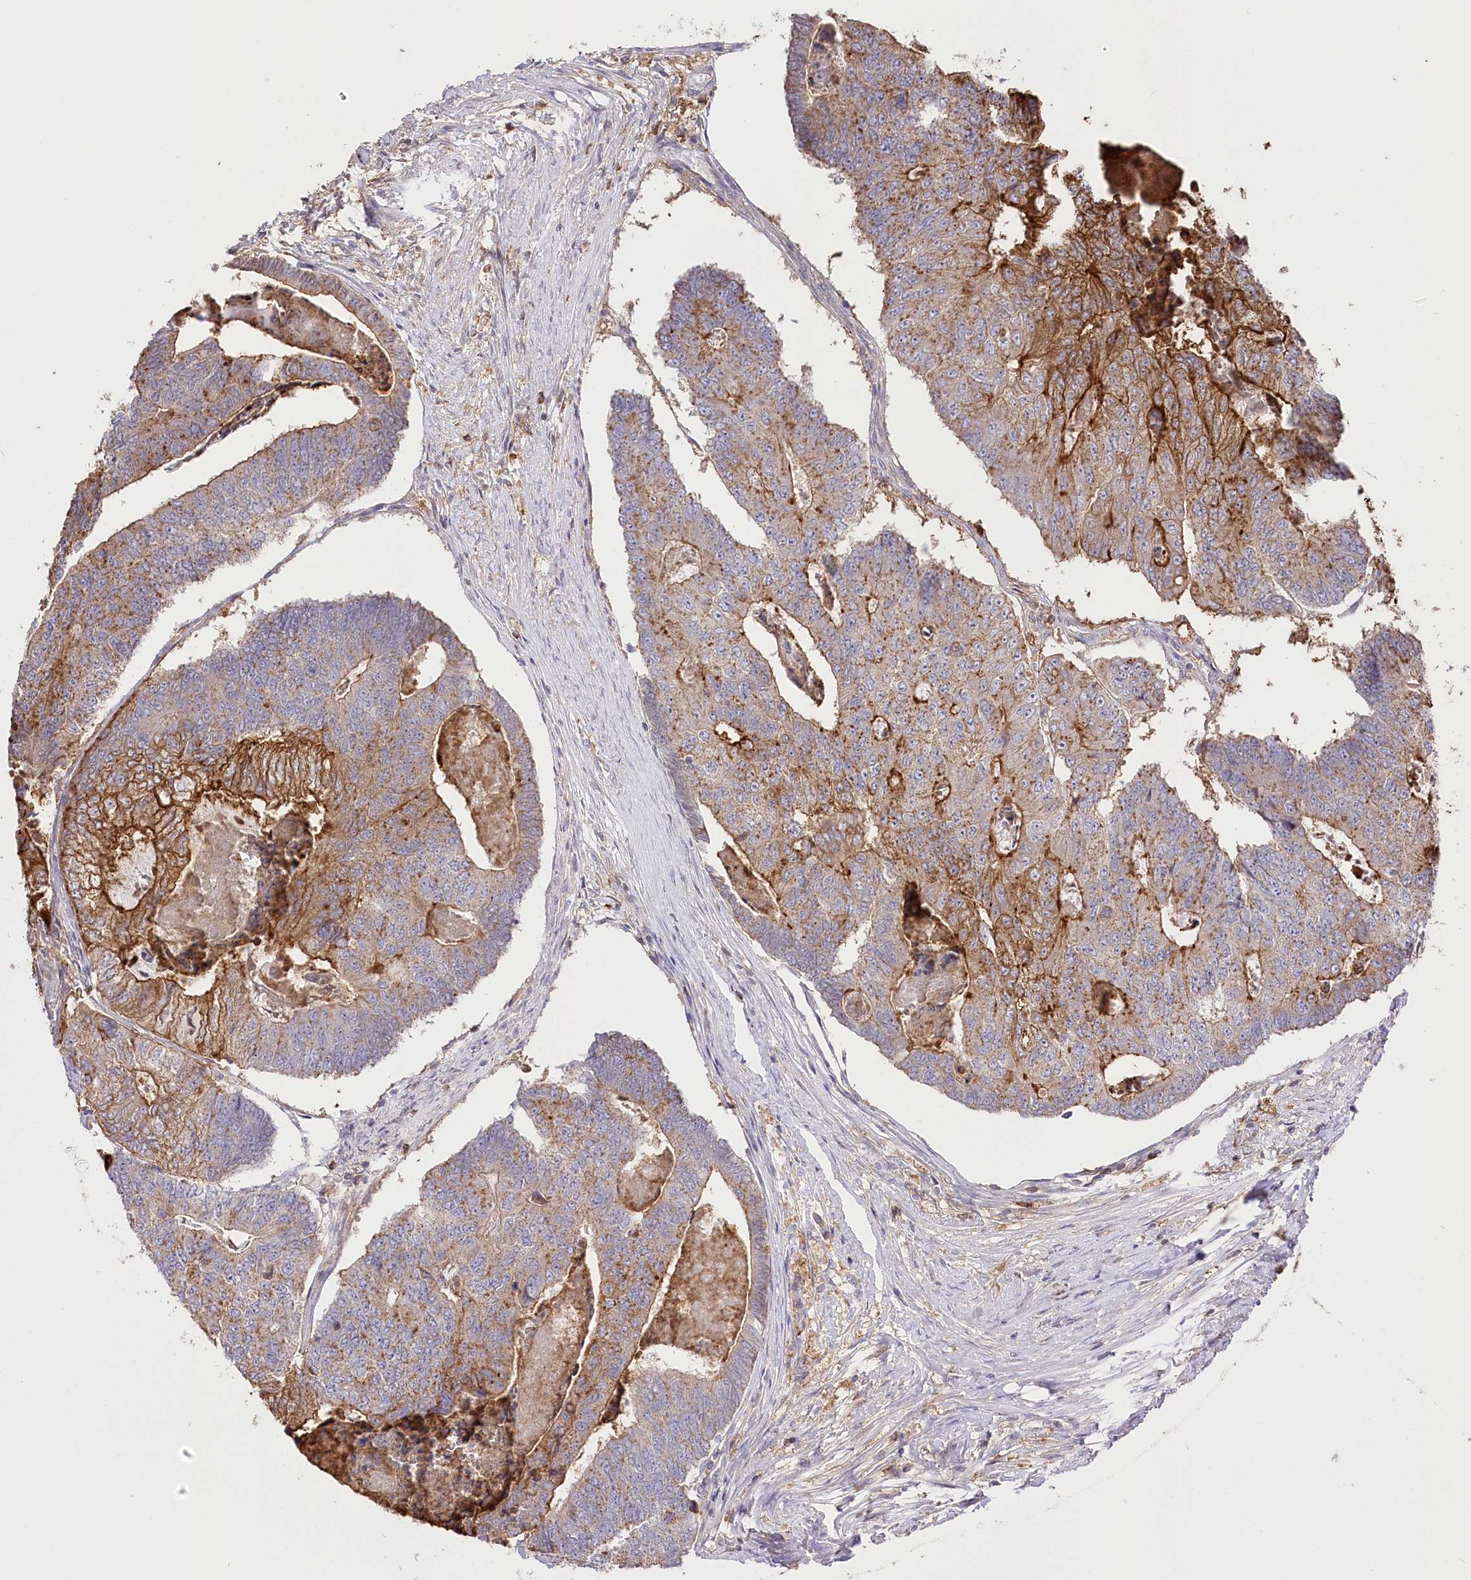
{"staining": {"intensity": "moderate", "quantity": "25%-75%", "location": "cytoplasmic/membranous"}, "tissue": "colorectal cancer", "cell_type": "Tumor cells", "image_type": "cancer", "snomed": [{"axis": "morphology", "description": "Adenocarcinoma, NOS"}, {"axis": "topography", "description": "Colon"}], "caption": "A brown stain highlights moderate cytoplasmic/membranous expression of a protein in human colorectal cancer (adenocarcinoma) tumor cells.", "gene": "UGP2", "patient": {"sex": "female", "age": 67}}